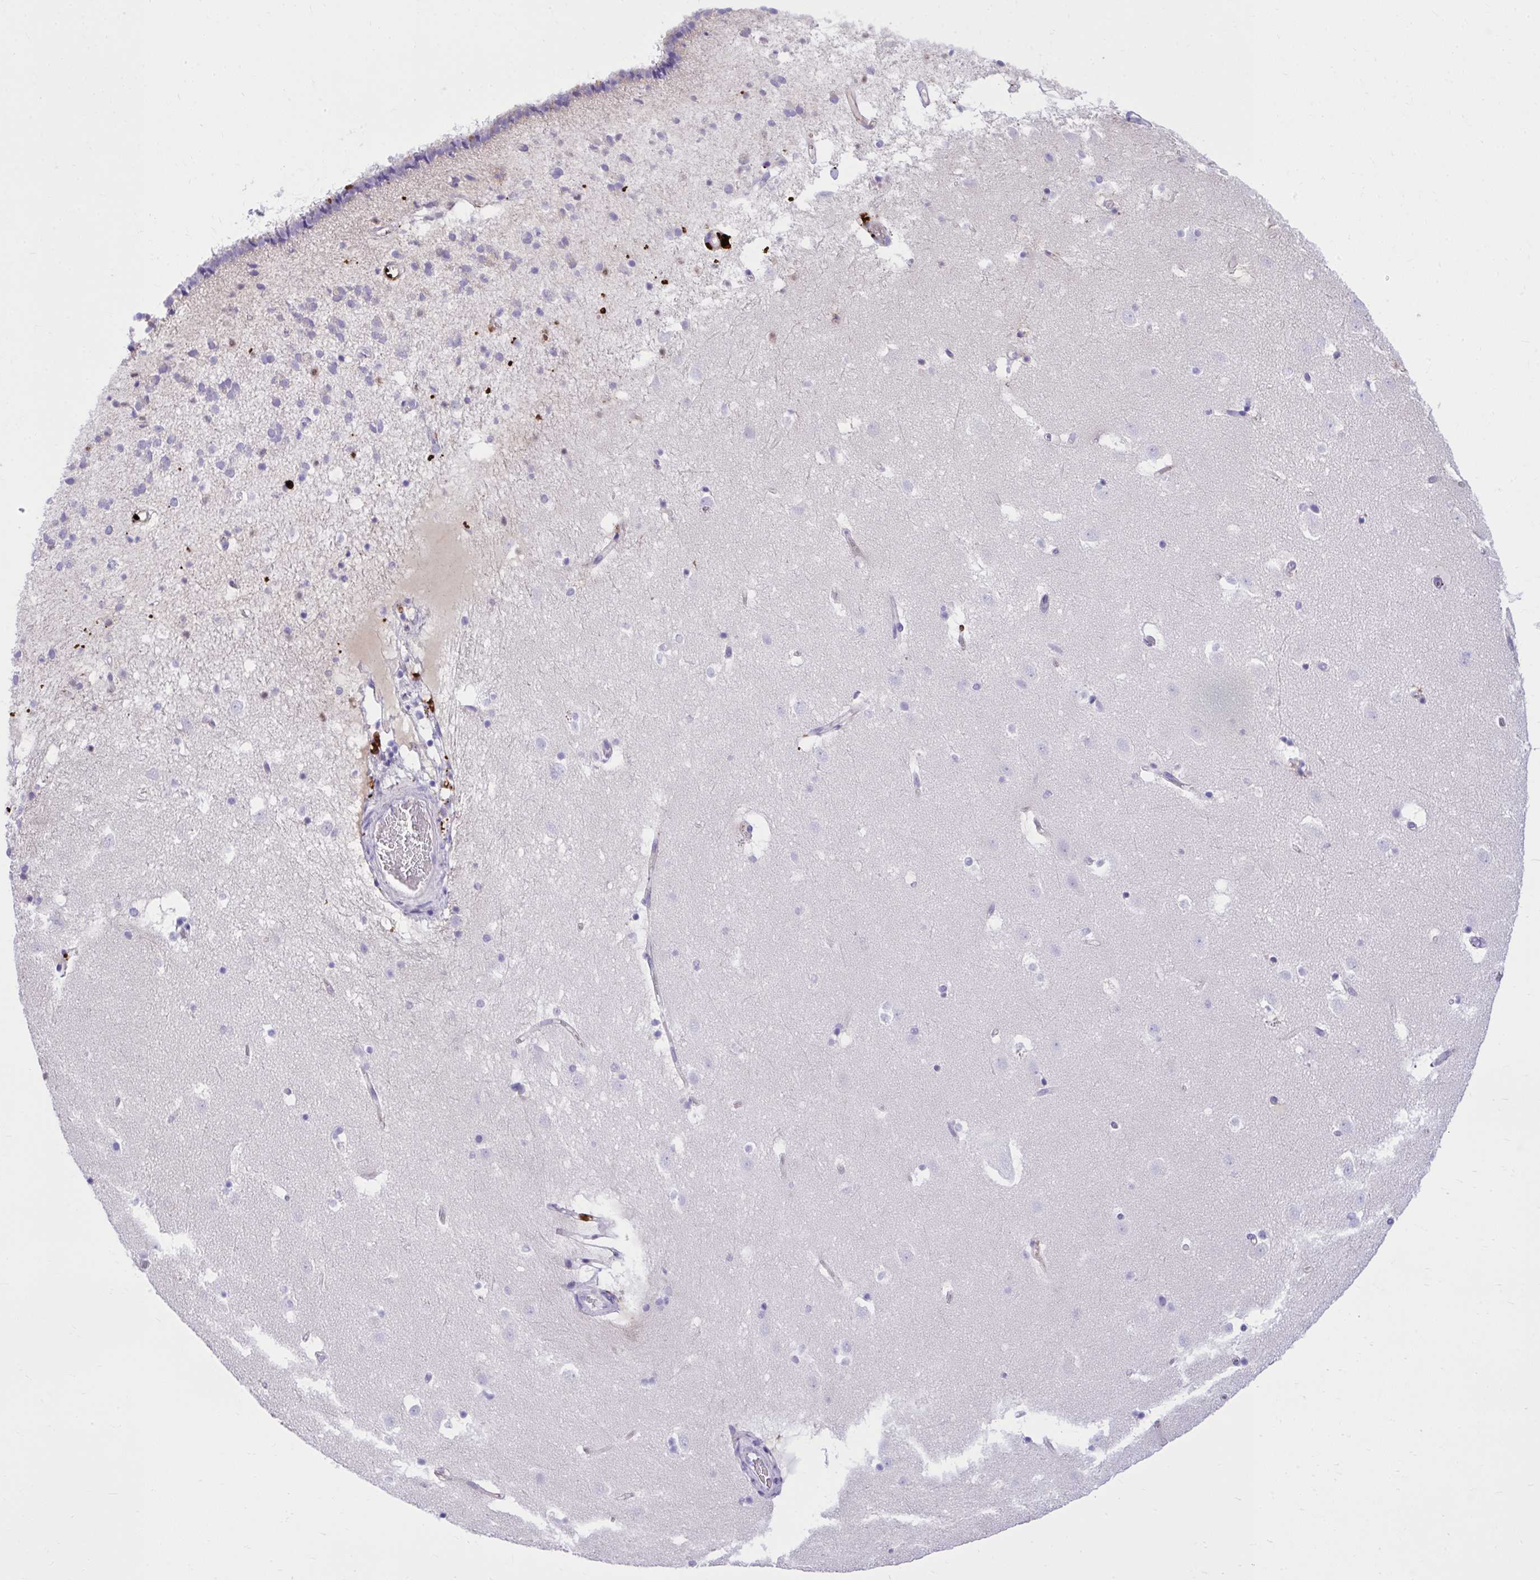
{"staining": {"intensity": "negative", "quantity": "none", "location": "none"}, "tissue": "caudate", "cell_type": "Glial cells", "image_type": "normal", "snomed": [{"axis": "morphology", "description": "Normal tissue, NOS"}, {"axis": "topography", "description": "Lateral ventricle wall"}], "caption": "Immunohistochemistry image of normal caudate: human caudate stained with DAB (3,3'-diaminobenzidine) demonstrates no significant protein staining in glial cells. (Brightfield microscopy of DAB (3,3'-diaminobenzidine) IHC at high magnification).", "gene": "HRG", "patient": {"sex": "male", "age": 37}}